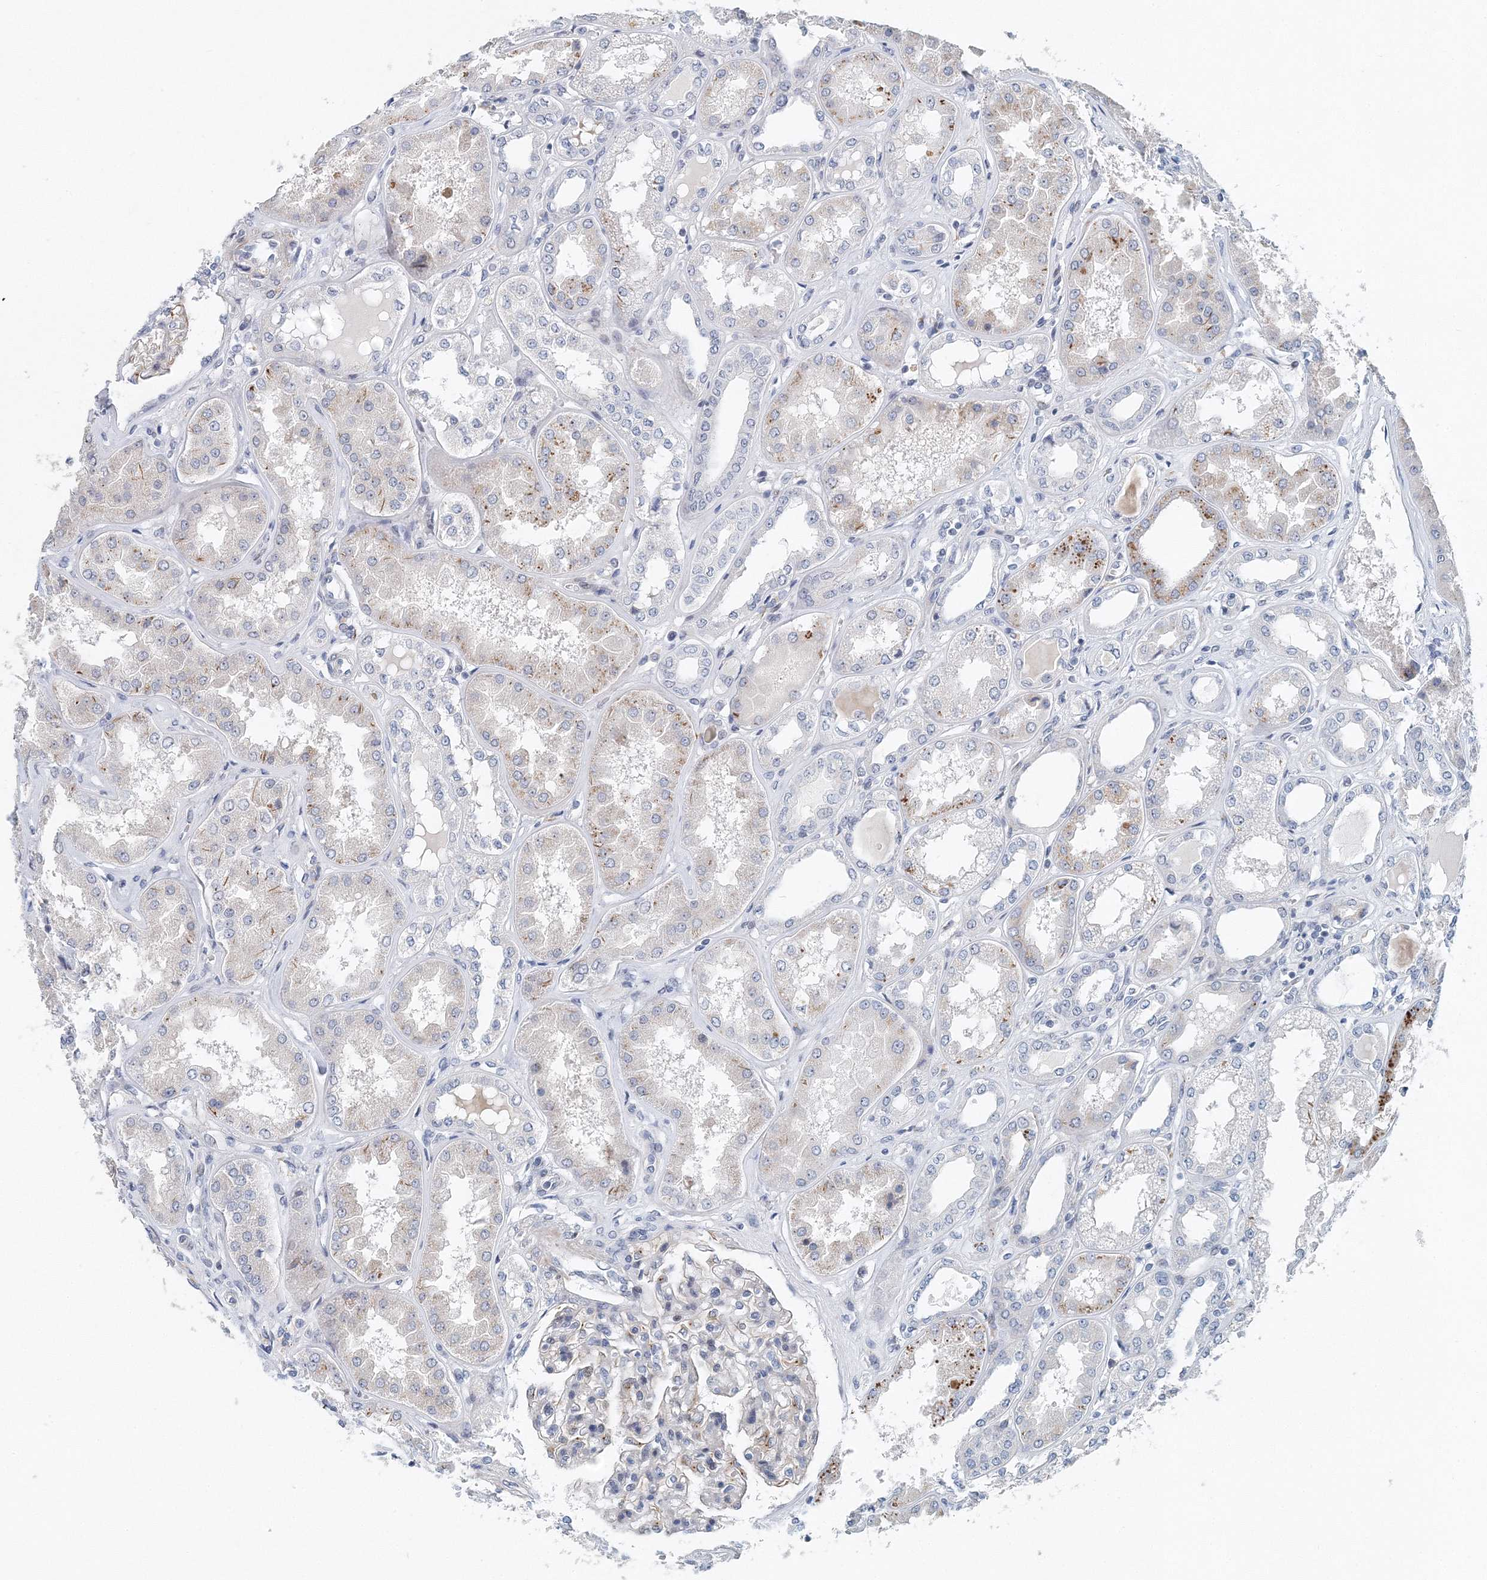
{"staining": {"intensity": "moderate", "quantity": "<25%", "location": "cytoplasmic/membranous"}, "tissue": "kidney", "cell_type": "Cells in glomeruli", "image_type": "normal", "snomed": [{"axis": "morphology", "description": "Normal tissue, NOS"}, {"axis": "topography", "description": "Kidney"}], "caption": "A high-resolution micrograph shows IHC staining of benign kidney, which demonstrates moderate cytoplasmic/membranous expression in approximately <25% of cells in glomeruli.", "gene": "UIMC1", "patient": {"sex": "female", "age": 56}}